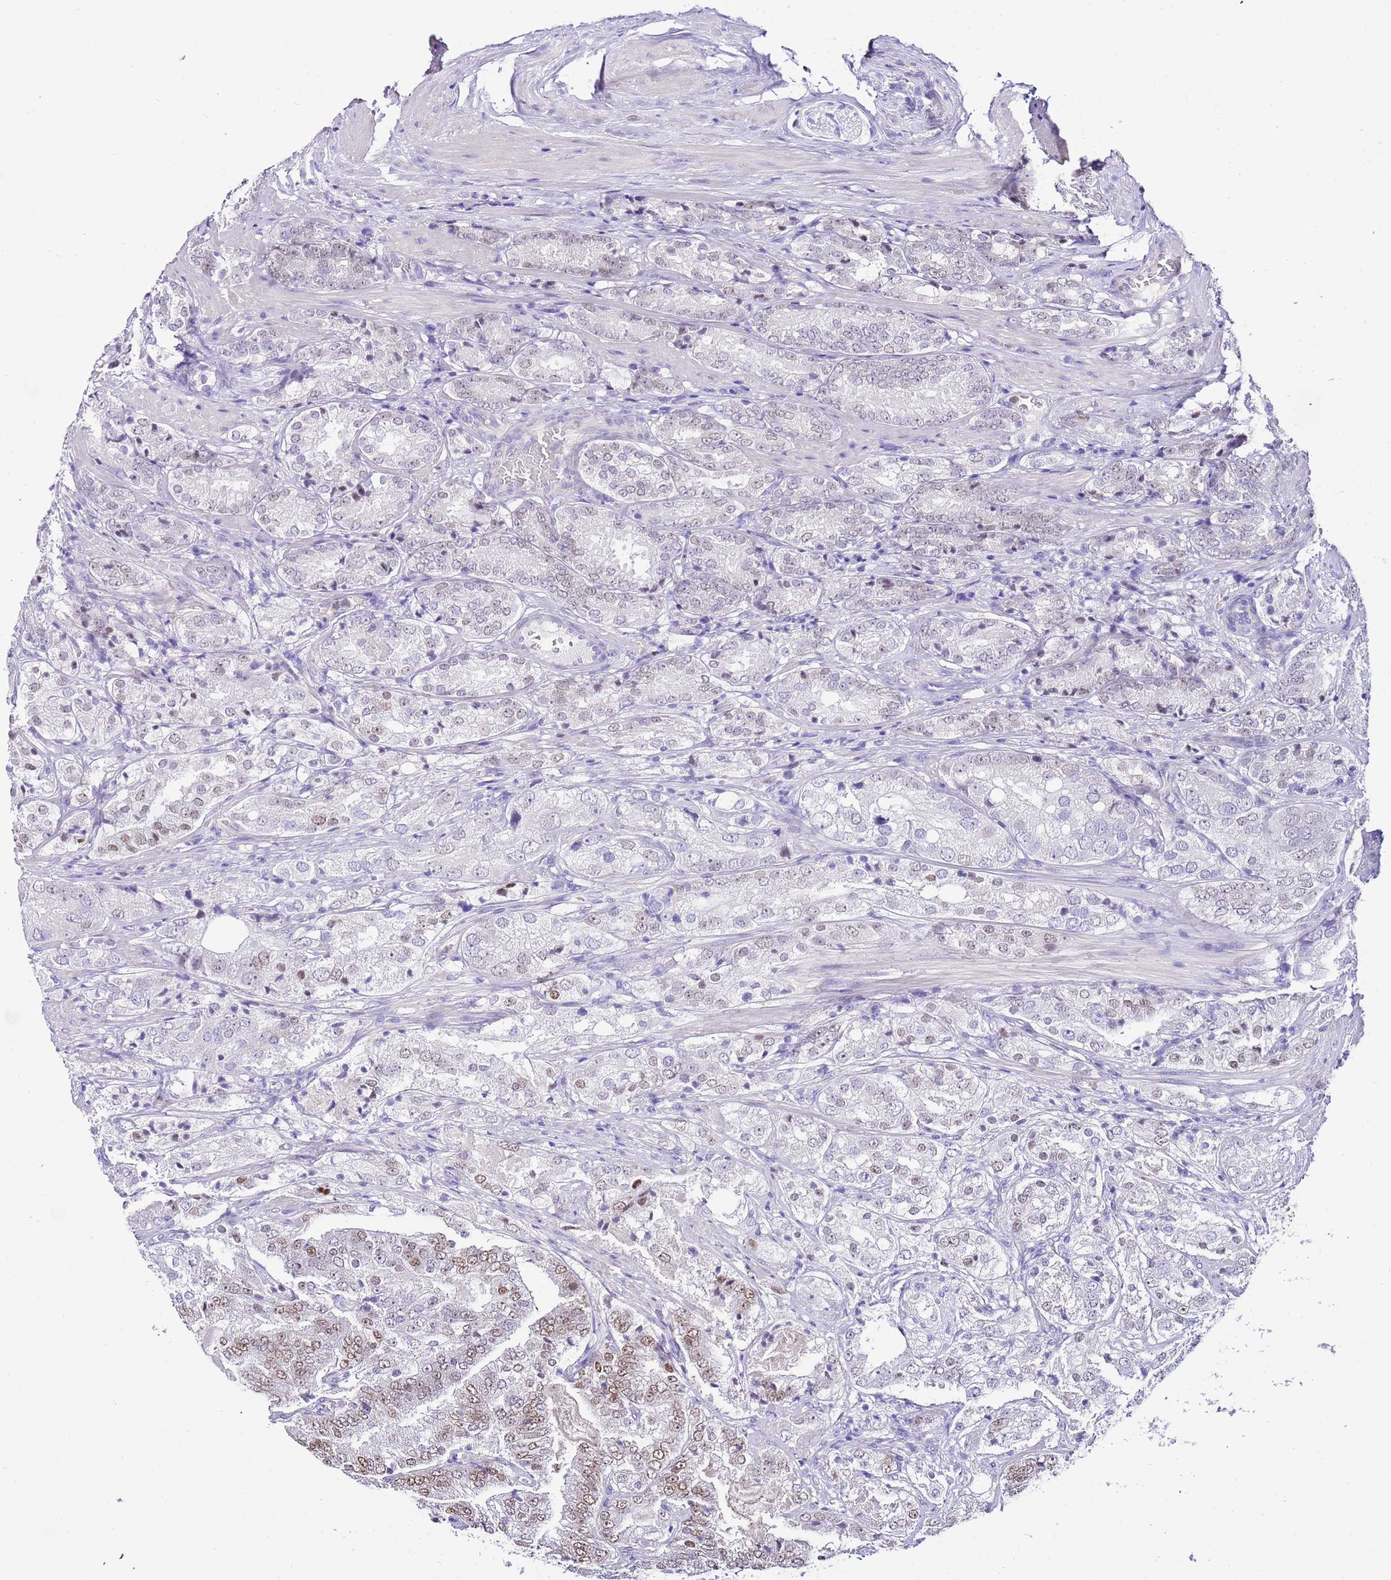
{"staining": {"intensity": "weak", "quantity": "<25%", "location": "nuclear"}, "tissue": "prostate cancer", "cell_type": "Tumor cells", "image_type": "cancer", "snomed": [{"axis": "morphology", "description": "Adenocarcinoma, High grade"}, {"axis": "topography", "description": "Prostate"}], "caption": "Tumor cells show no significant staining in high-grade adenocarcinoma (prostate).", "gene": "BHLHA15", "patient": {"sex": "male", "age": 63}}